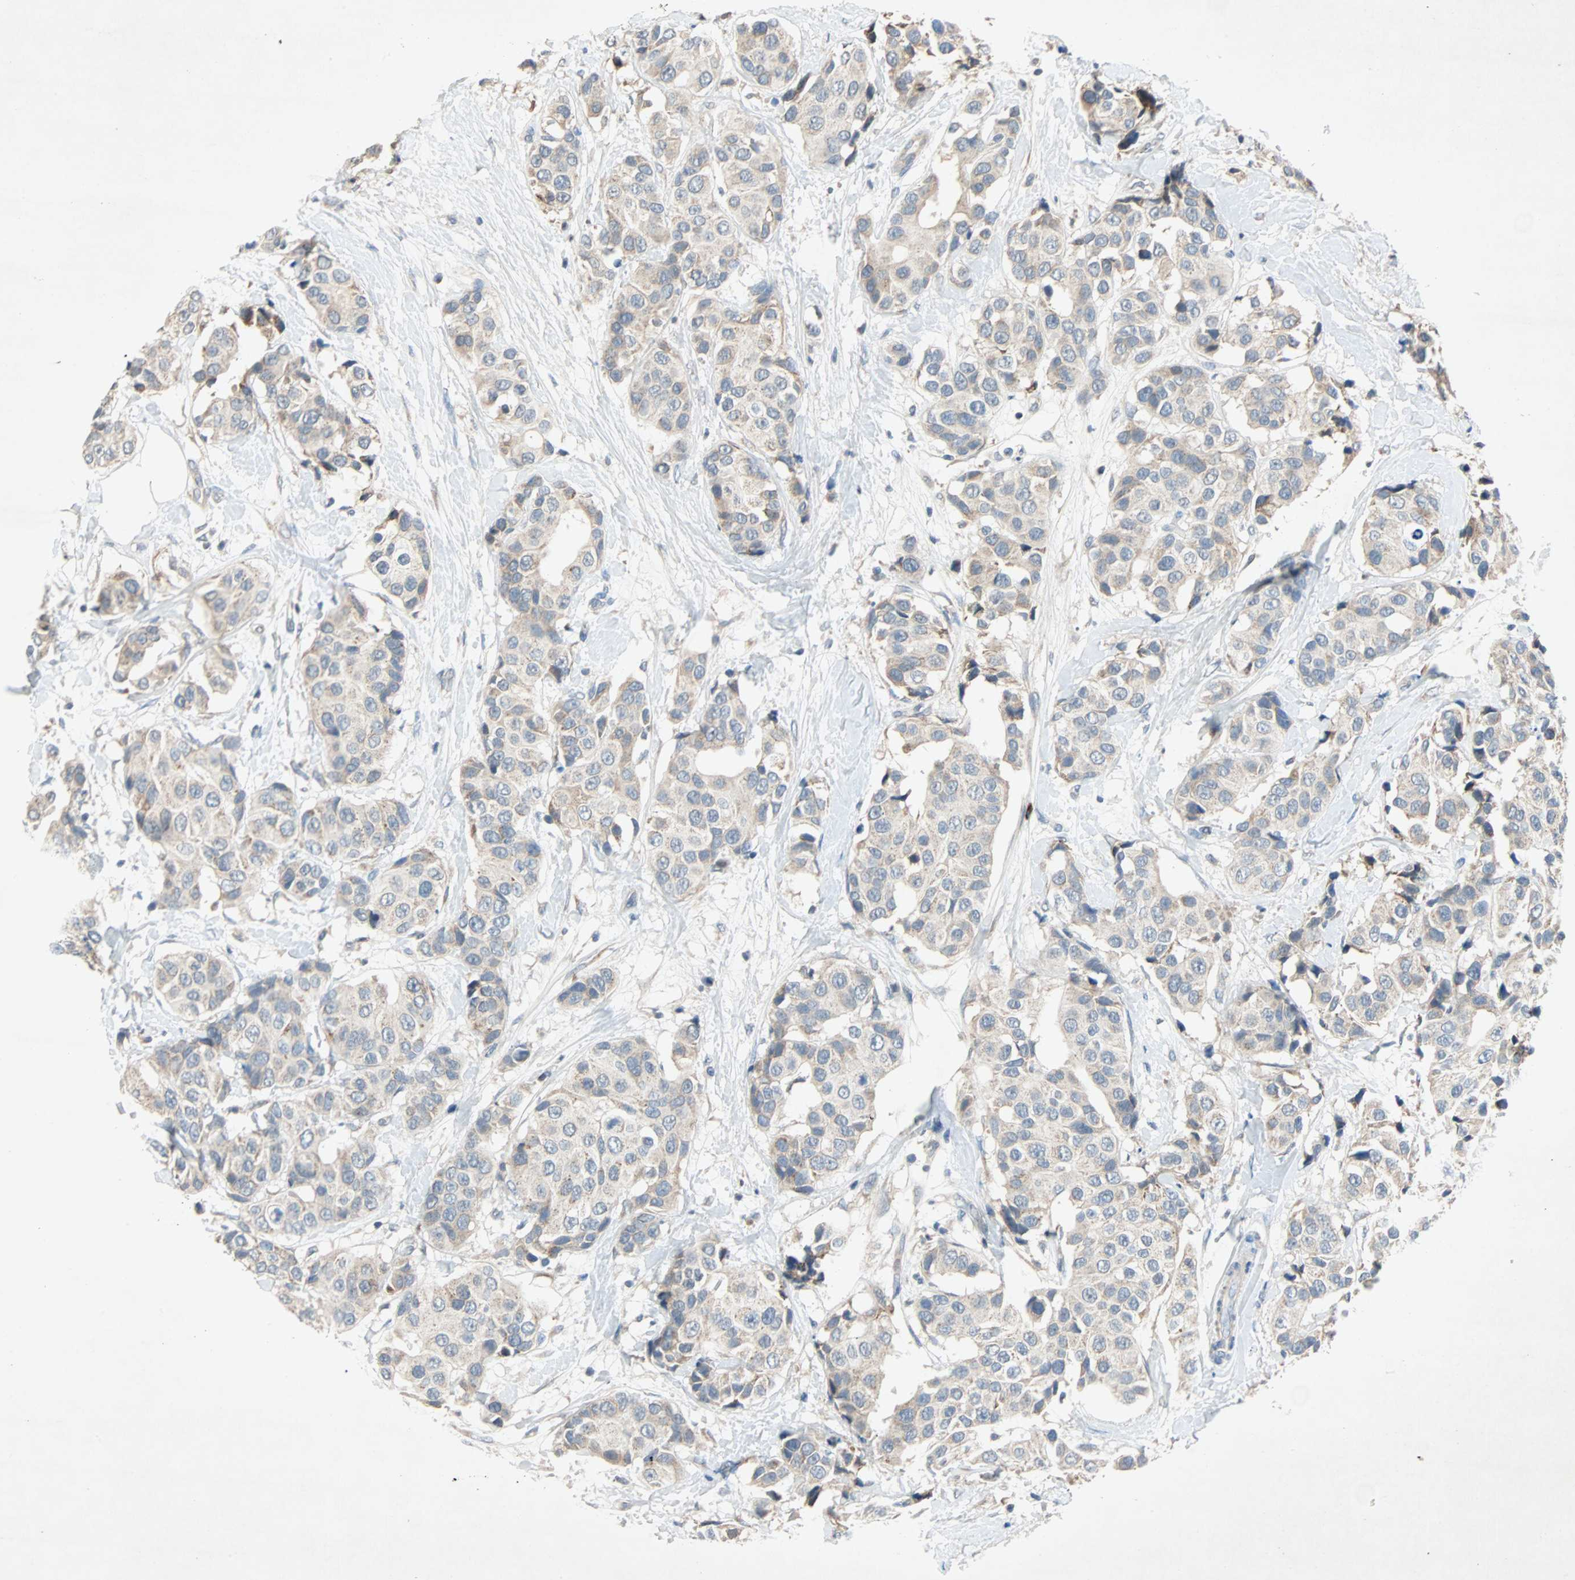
{"staining": {"intensity": "weak", "quantity": ">75%", "location": "cytoplasmic/membranous"}, "tissue": "breast cancer", "cell_type": "Tumor cells", "image_type": "cancer", "snomed": [{"axis": "morphology", "description": "Normal tissue, NOS"}, {"axis": "morphology", "description": "Duct carcinoma"}, {"axis": "topography", "description": "Breast"}], "caption": "The micrograph reveals immunohistochemical staining of breast invasive ductal carcinoma. There is weak cytoplasmic/membranous expression is appreciated in approximately >75% of tumor cells.", "gene": "XYLT1", "patient": {"sex": "female", "age": 39}}